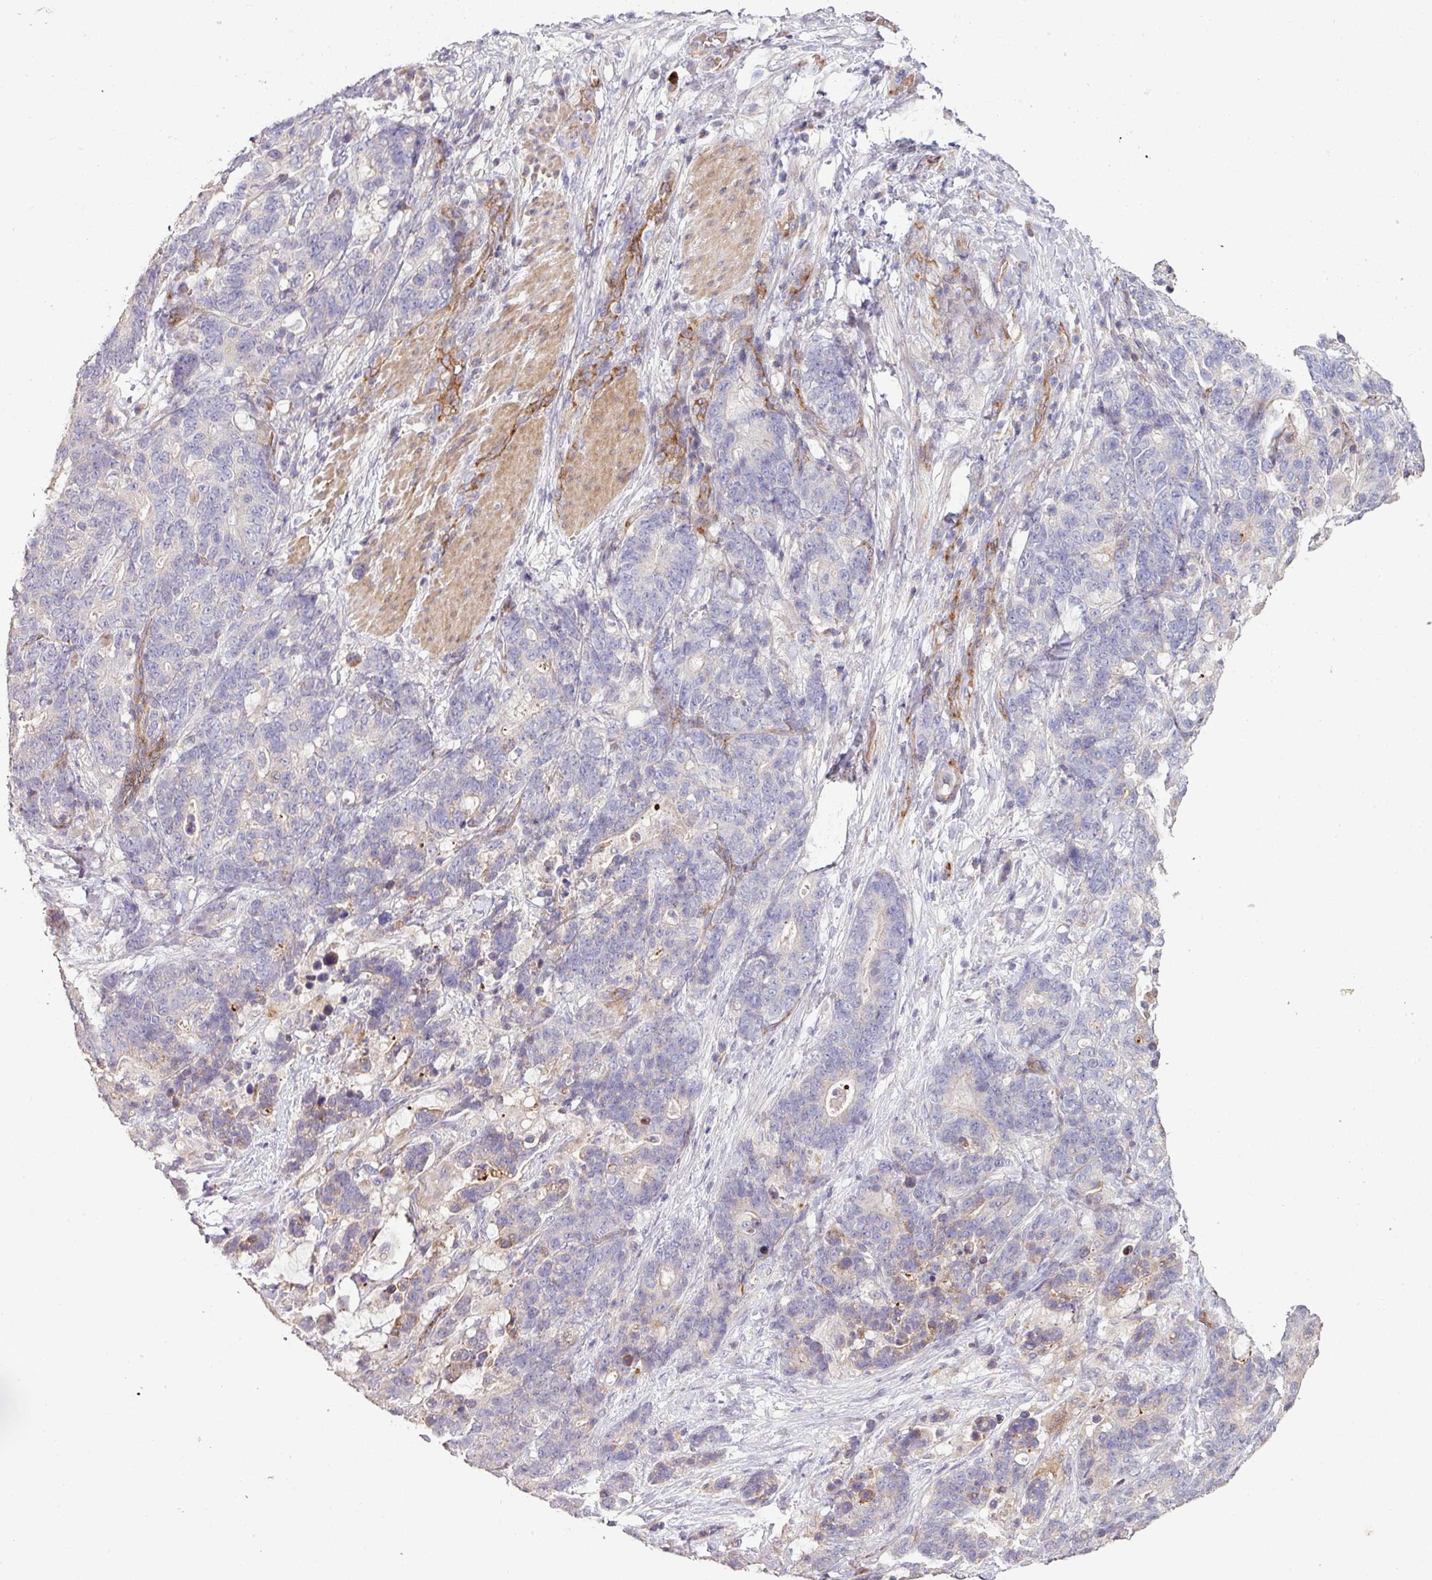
{"staining": {"intensity": "negative", "quantity": "none", "location": "none"}, "tissue": "stomach cancer", "cell_type": "Tumor cells", "image_type": "cancer", "snomed": [{"axis": "morphology", "description": "Normal tissue, NOS"}, {"axis": "morphology", "description": "Adenocarcinoma, NOS"}, {"axis": "topography", "description": "Stomach"}], "caption": "Protein analysis of stomach cancer (adenocarcinoma) reveals no significant staining in tumor cells. (DAB (3,3'-diaminobenzidine) immunohistochemistry (IHC) with hematoxylin counter stain).", "gene": "RPL23A", "patient": {"sex": "female", "age": 64}}